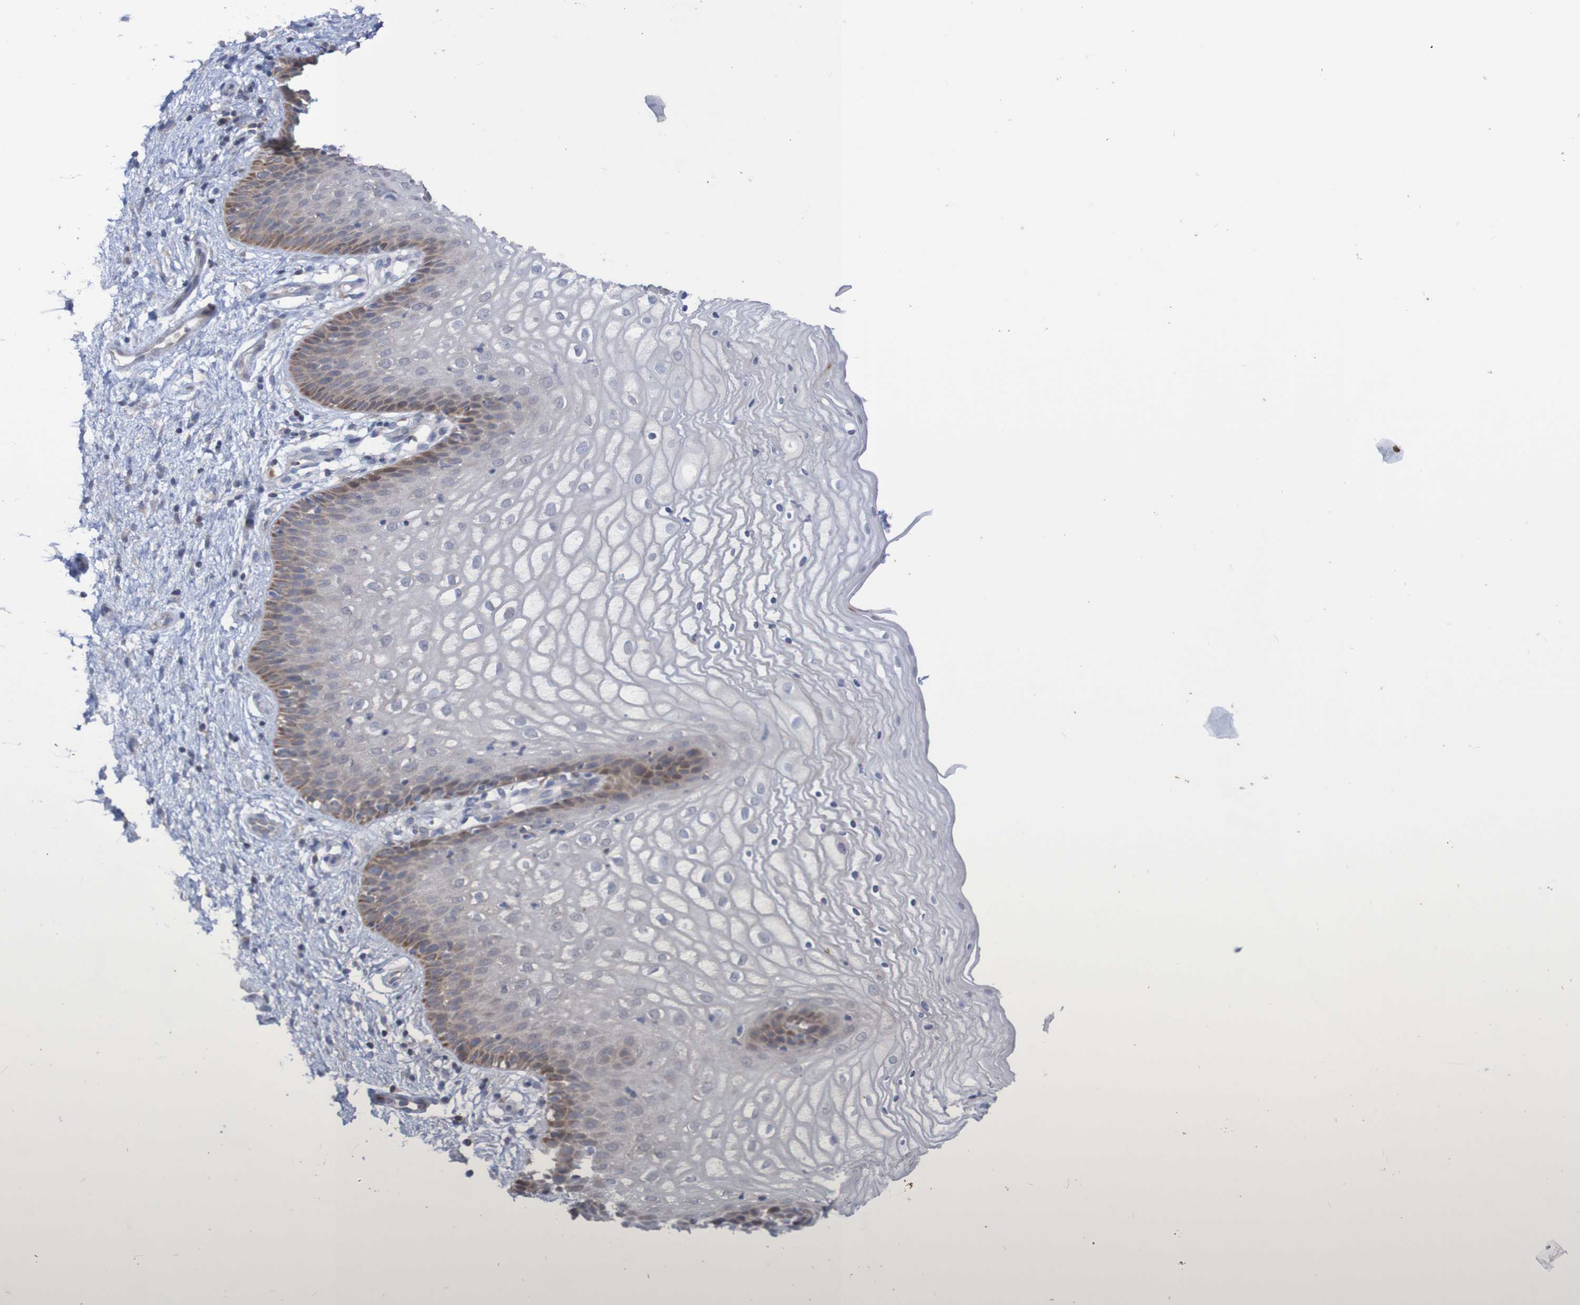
{"staining": {"intensity": "negative", "quantity": "none", "location": "none"}, "tissue": "vagina", "cell_type": "Squamous epithelial cells", "image_type": "normal", "snomed": [{"axis": "morphology", "description": "Normal tissue, NOS"}, {"axis": "topography", "description": "Vagina"}], "caption": "Immunohistochemical staining of benign vagina shows no significant expression in squamous epithelial cells. (Immunohistochemistry (ihc), brightfield microscopy, high magnification).", "gene": "C3orf18", "patient": {"sex": "female", "age": 34}}